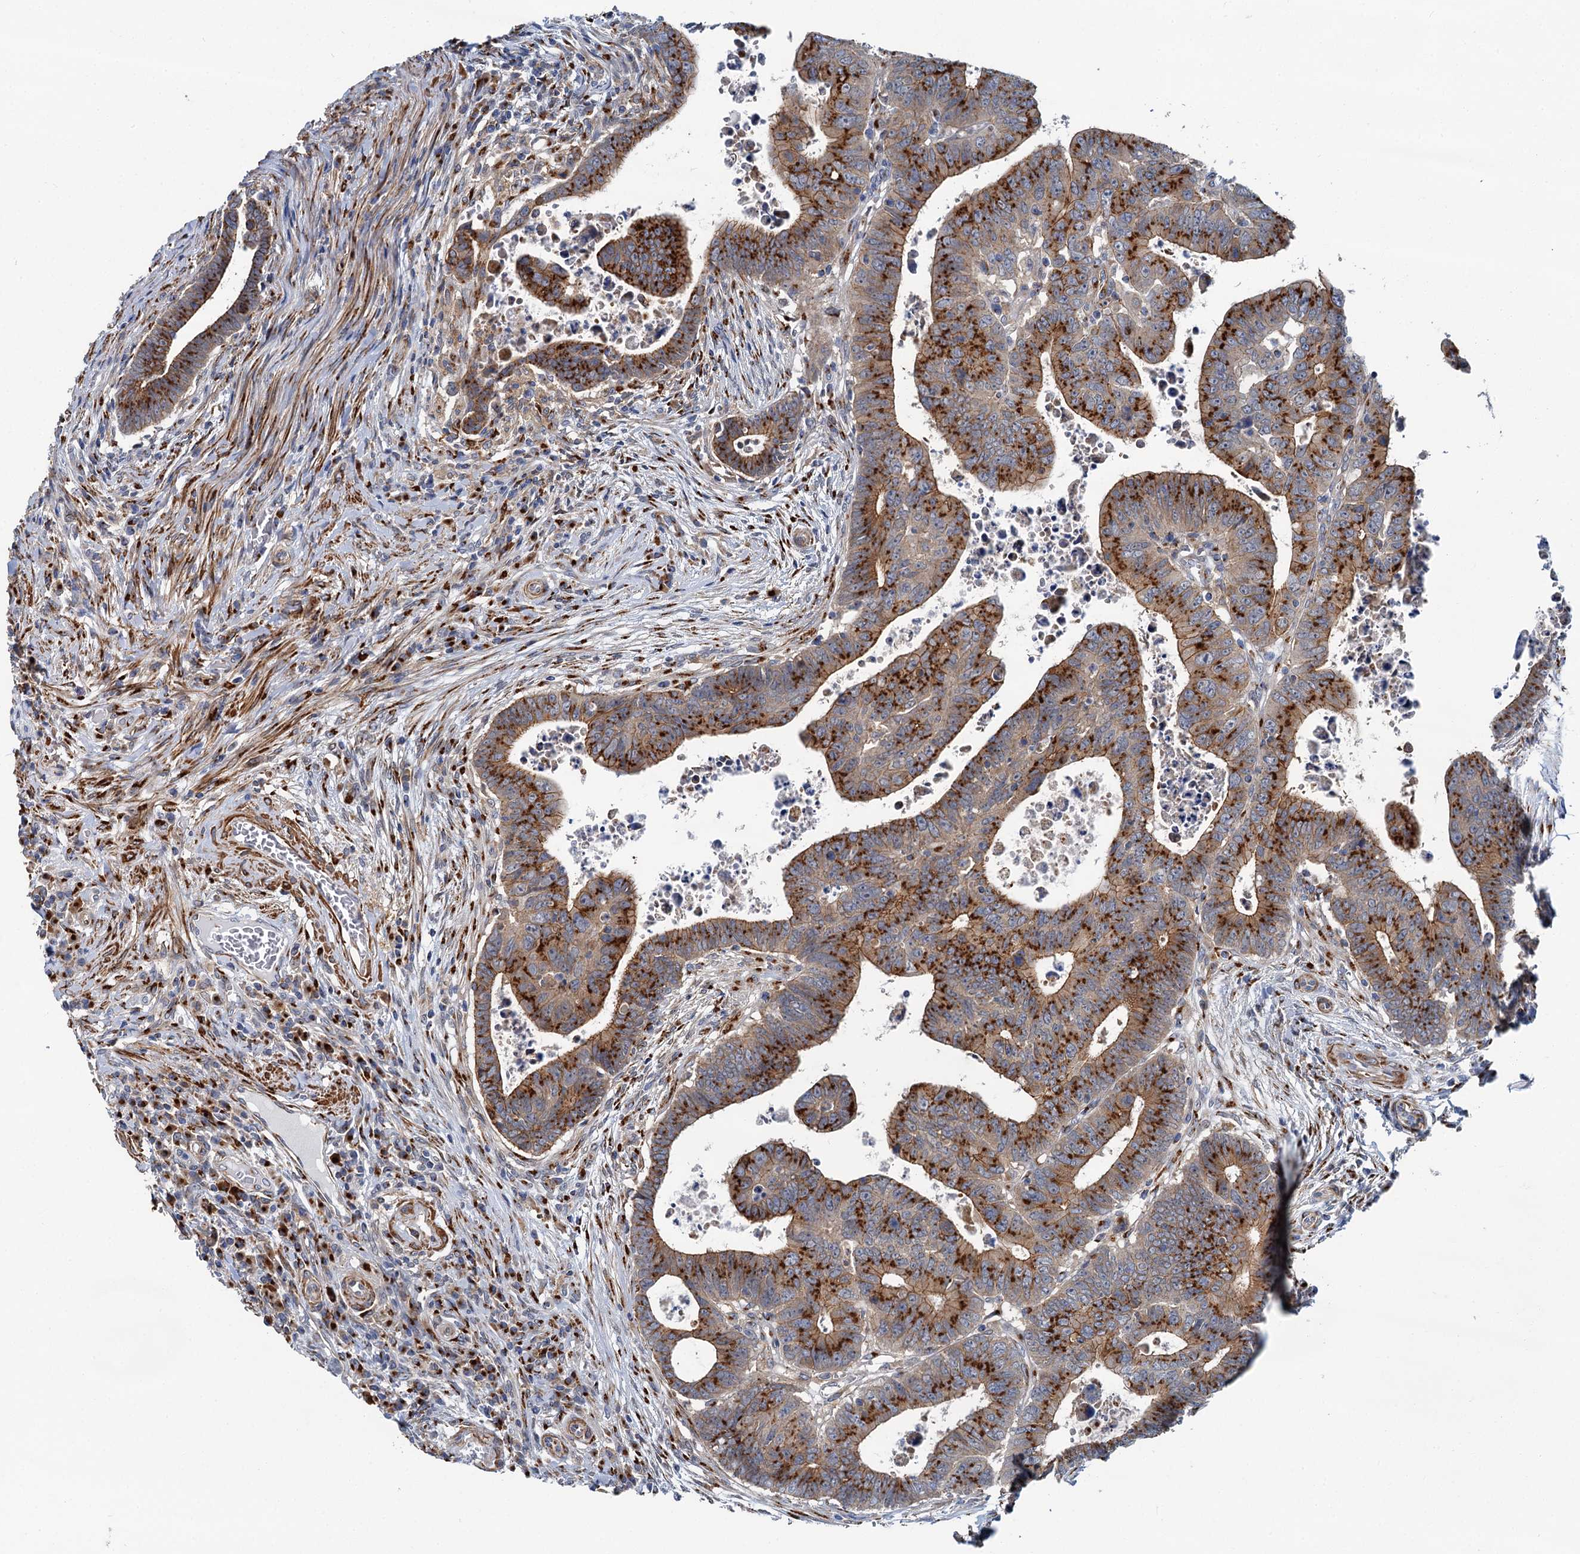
{"staining": {"intensity": "strong", "quantity": ">75%", "location": "cytoplasmic/membranous"}, "tissue": "colorectal cancer", "cell_type": "Tumor cells", "image_type": "cancer", "snomed": [{"axis": "morphology", "description": "Normal tissue, NOS"}, {"axis": "morphology", "description": "Adenocarcinoma, NOS"}, {"axis": "topography", "description": "Rectum"}], "caption": "Tumor cells exhibit high levels of strong cytoplasmic/membranous expression in about >75% of cells in human colorectal cancer (adenocarcinoma).", "gene": "BET1L", "patient": {"sex": "female", "age": 65}}